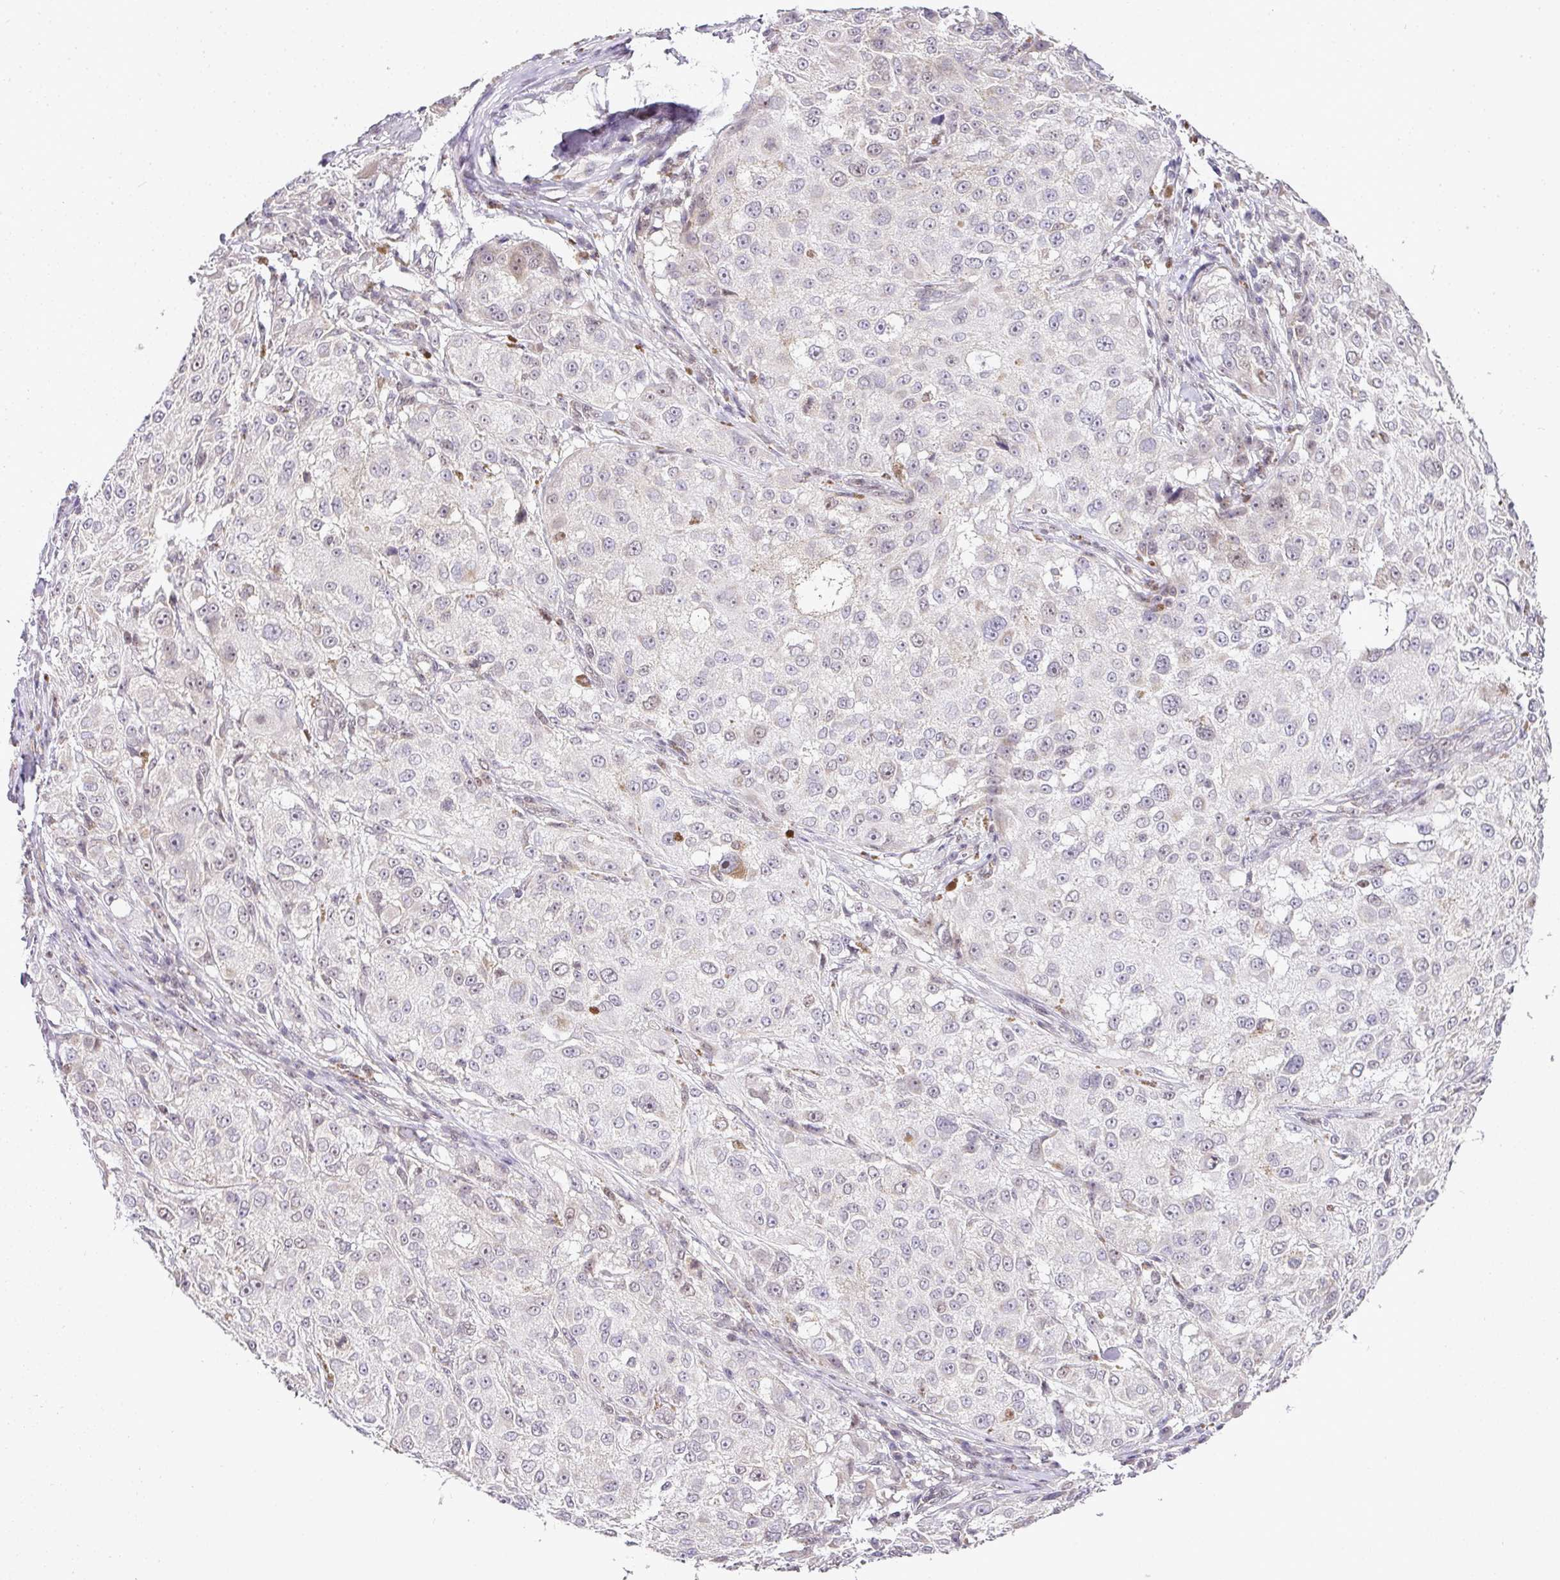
{"staining": {"intensity": "moderate", "quantity": "<25%", "location": "cytoplasmic/membranous"}, "tissue": "melanoma", "cell_type": "Tumor cells", "image_type": "cancer", "snomed": [{"axis": "morphology", "description": "Necrosis, NOS"}, {"axis": "morphology", "description": "Malignant melanoma, NOS"}, {"axis": "topography", "description": "Skin"}], "caption": "Human melanoma stained with a brown dye shows moderate cytoplasmic/membranous positive expression in approximately <25% of tumor cells.", "gene": "FAM32A", "patient": {"sex": "female", "age": 87}}